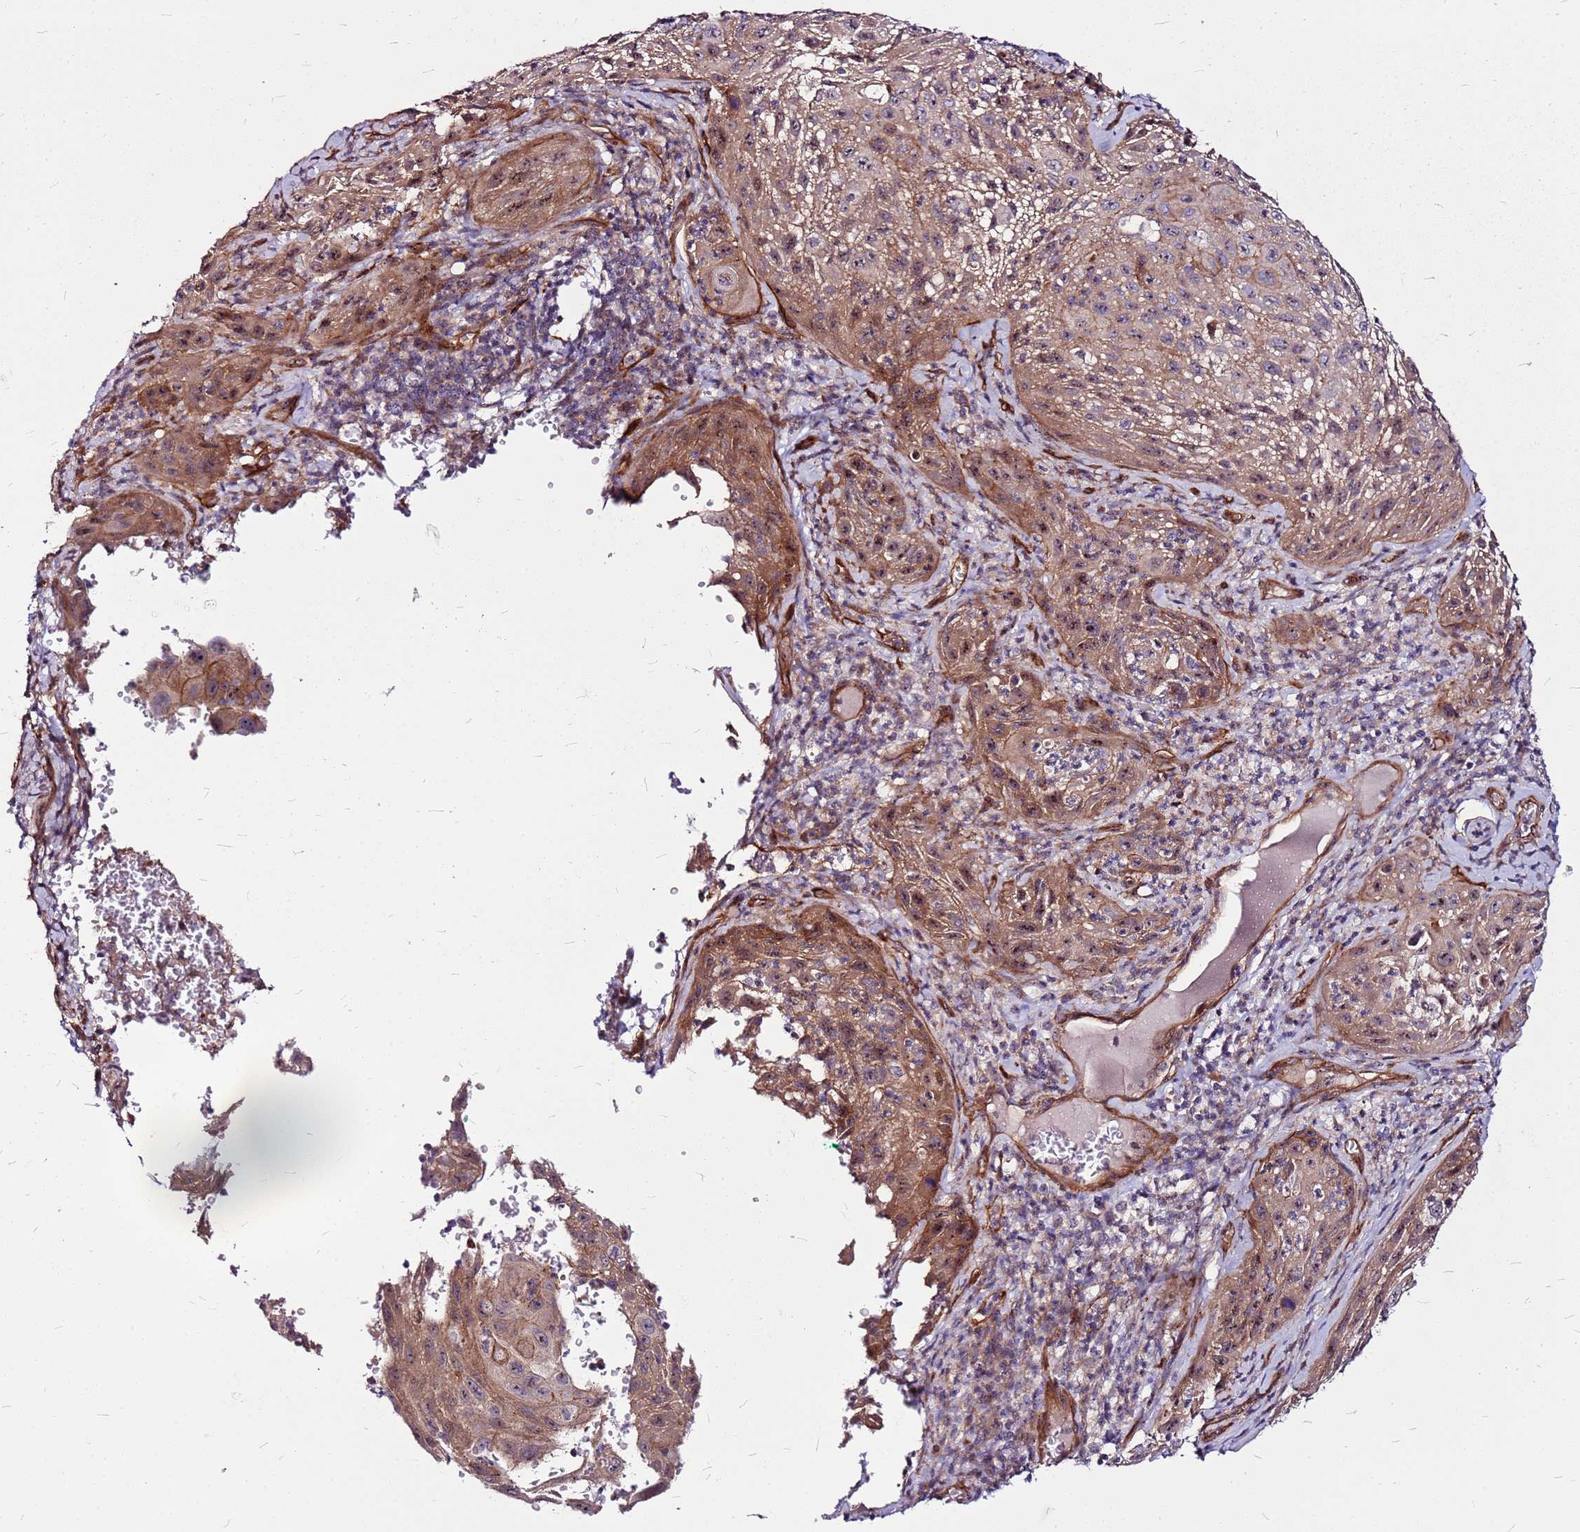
{"staining": {"intensity": "moderate", "quantity": ">75%", "location": "cytoplasmic/membranous,nuclear"}, "tissue": "cervical cancer", "cell_type": "Tumor cells", "image_type": "cancer", "snomed": [{"axis": "morphology", "description": "Squamous cell carcinoma, NOS"}, {"axis": "topography", "description": "Cervix"}], "caption": "Approximately >75% of tumor cells in human cervical cancer (squamous cell carcinoma) display moderate cytoplasmic/membranous and nuclear protein expression as visualized by brown immunohistochemical staining.", "gene": "TOPAZ1", "patient": {"sex": "female", "age": 42}}